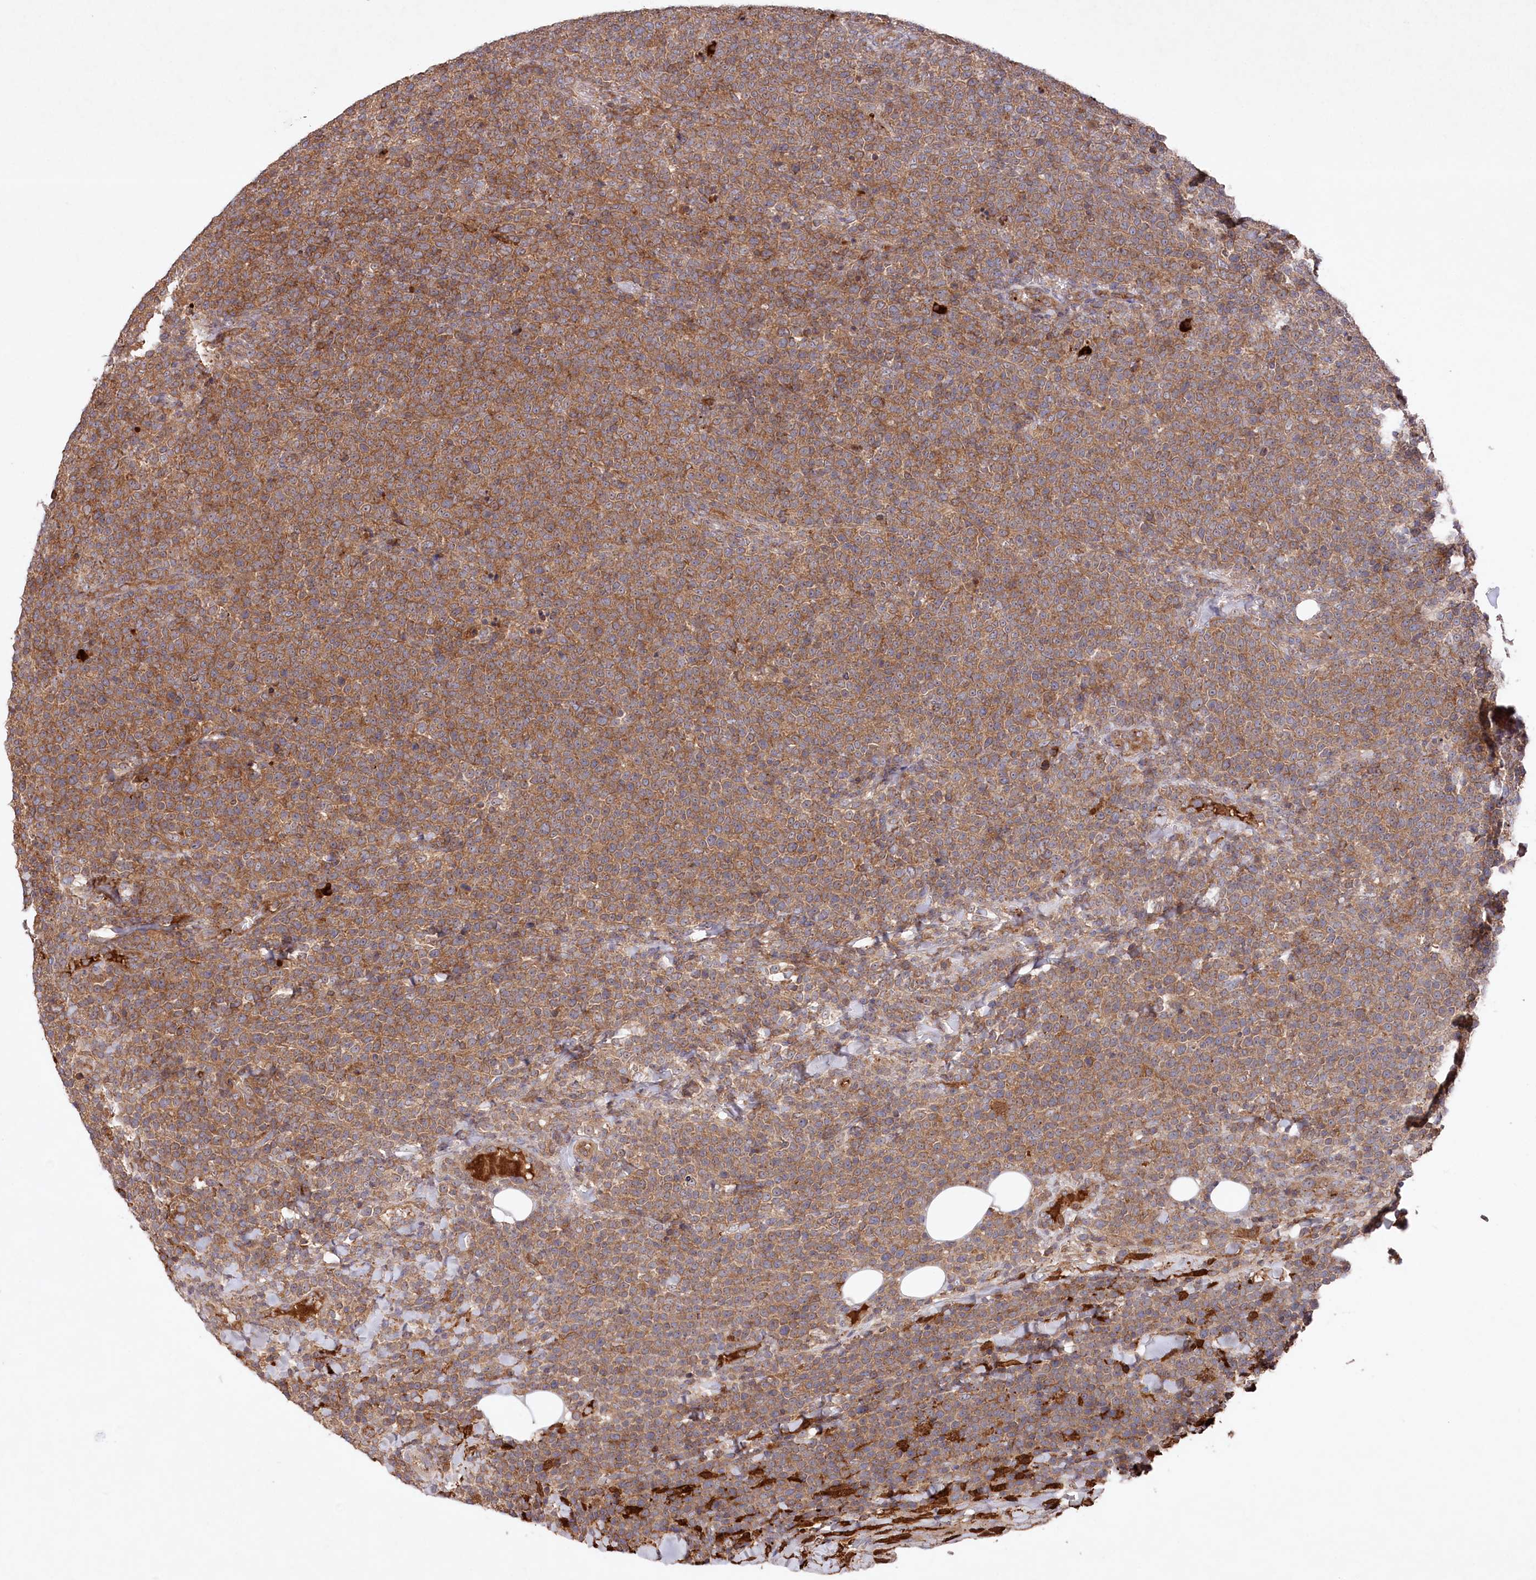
{"staining": {"intensity": "moderate", "quantity": ">75%", "location": "cytoplasmic/membranous"}, "tissue": "lymphoma", "cell_type": "Tumor cells", "image_type": "cancer", "snomed": [{"axis": "morphology", "description": "Malignant lymphoma, non-Hodgkin's type, High grade"}, {"axis": "topography", "description": "Lymph node"}], "caption": "Lymphoma tissue reveals moderate cytoplasmic/membranous staining in approximately >75% of tumor cells The staining was performed using DAB to visualize the protein expression in brown, while the nuclei were stained in blue with hematoxylin (Magnification: 20x).", "gene": "PPP1R21", "patient": {"sex": "male", "age": 61}}